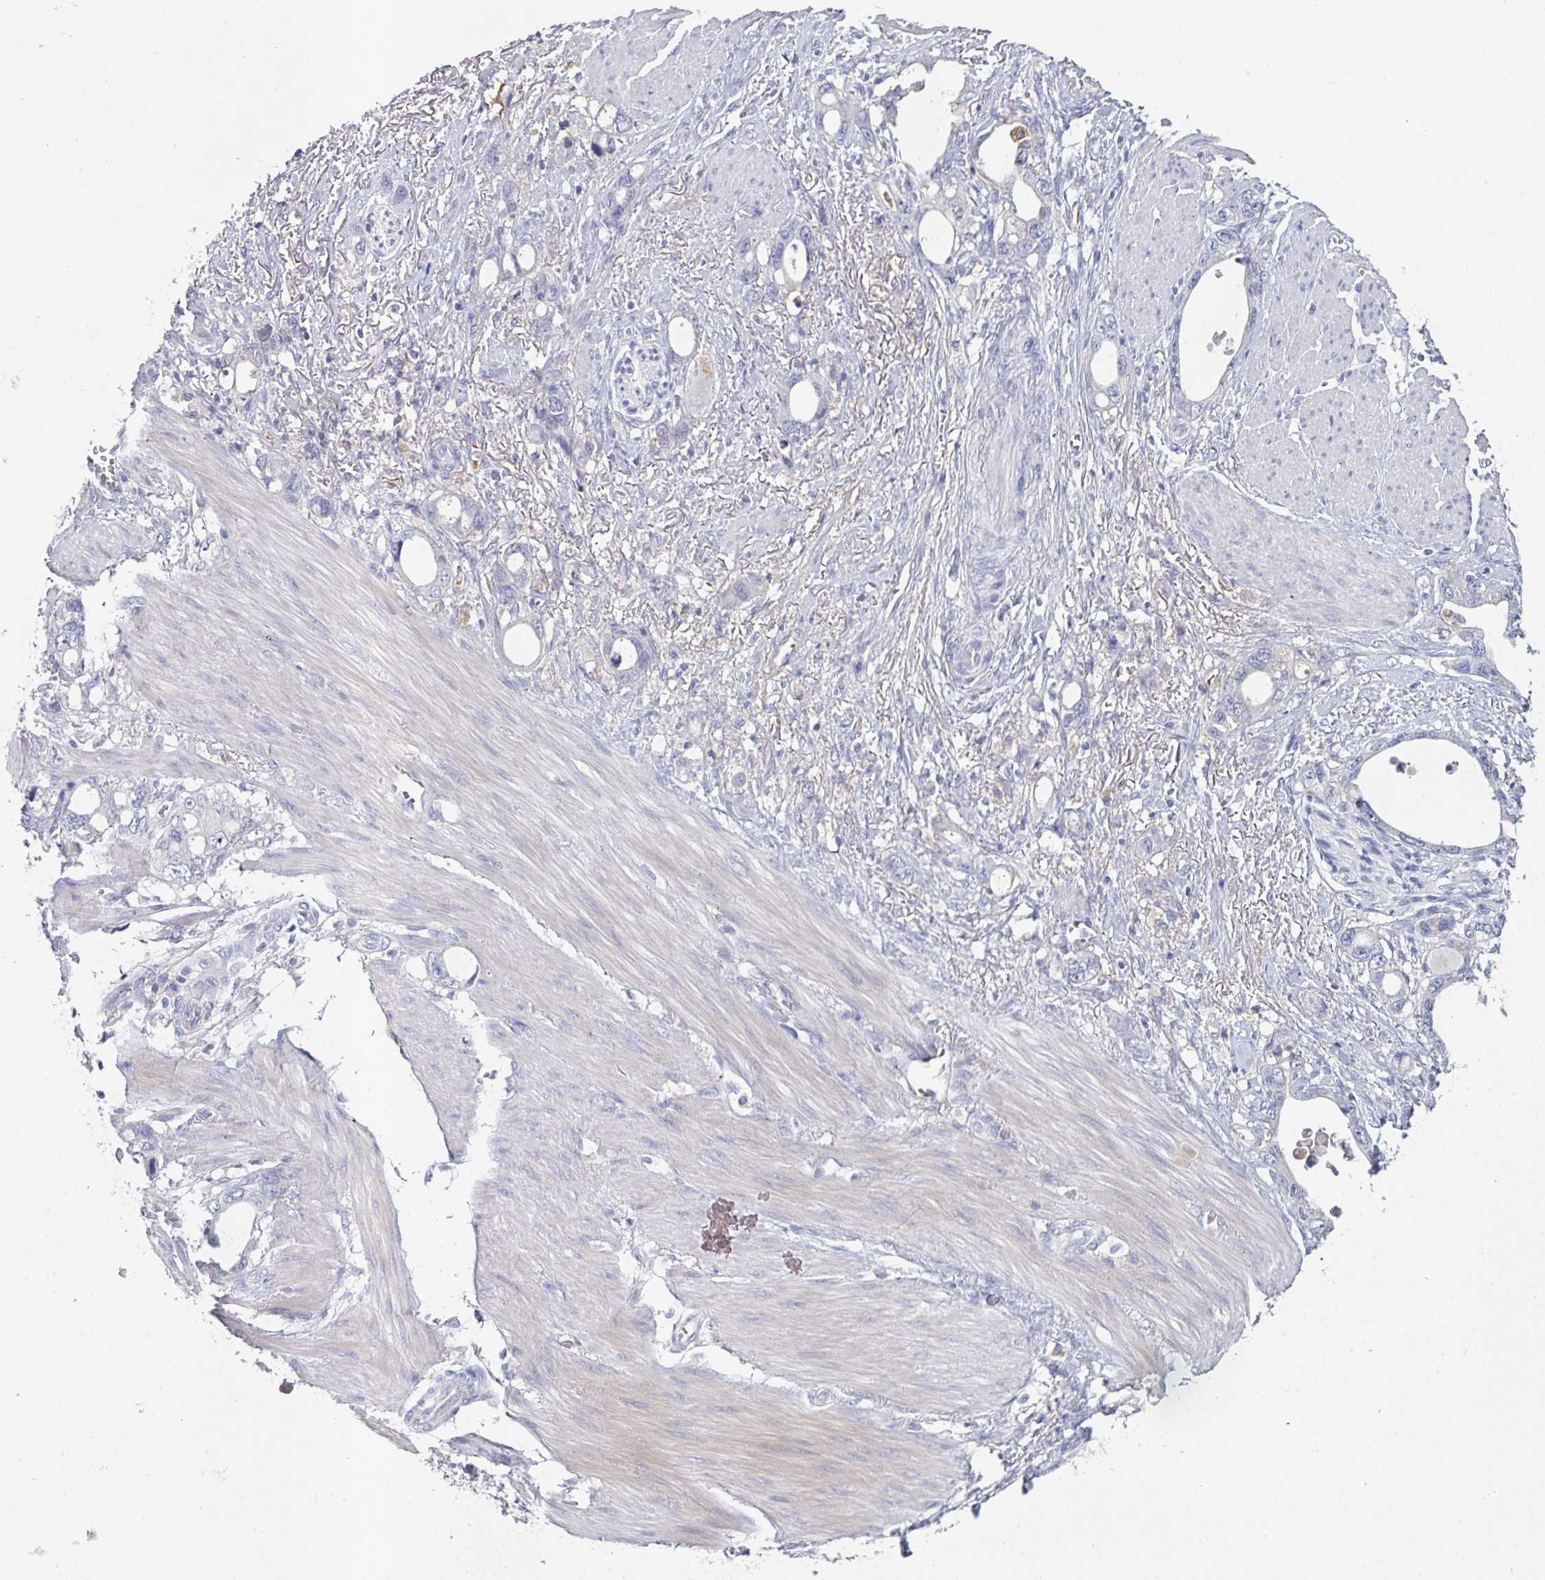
{"staining": {"intensity": "negative", "quantity": "none", "location": "none"}, "tissue": "stomach cancer", "cell_type": "Tumor cells", "image_type": "cancer", "snomed": [{"axis": "morphology", "description": "Adenocarcinoma, NOS"}, {"axis": "topography", "description": "Stomach, upper"}], "caption": "Immunohistochemistry (IHC) of adenocarcinoma (stomach) shows no expression in tumor cells. (DAB immunohistochemistry visualized using brightfield microscopy, high magnification).", "gene": "HGFAC", "patient": {"sex": "male", "age": 74}}